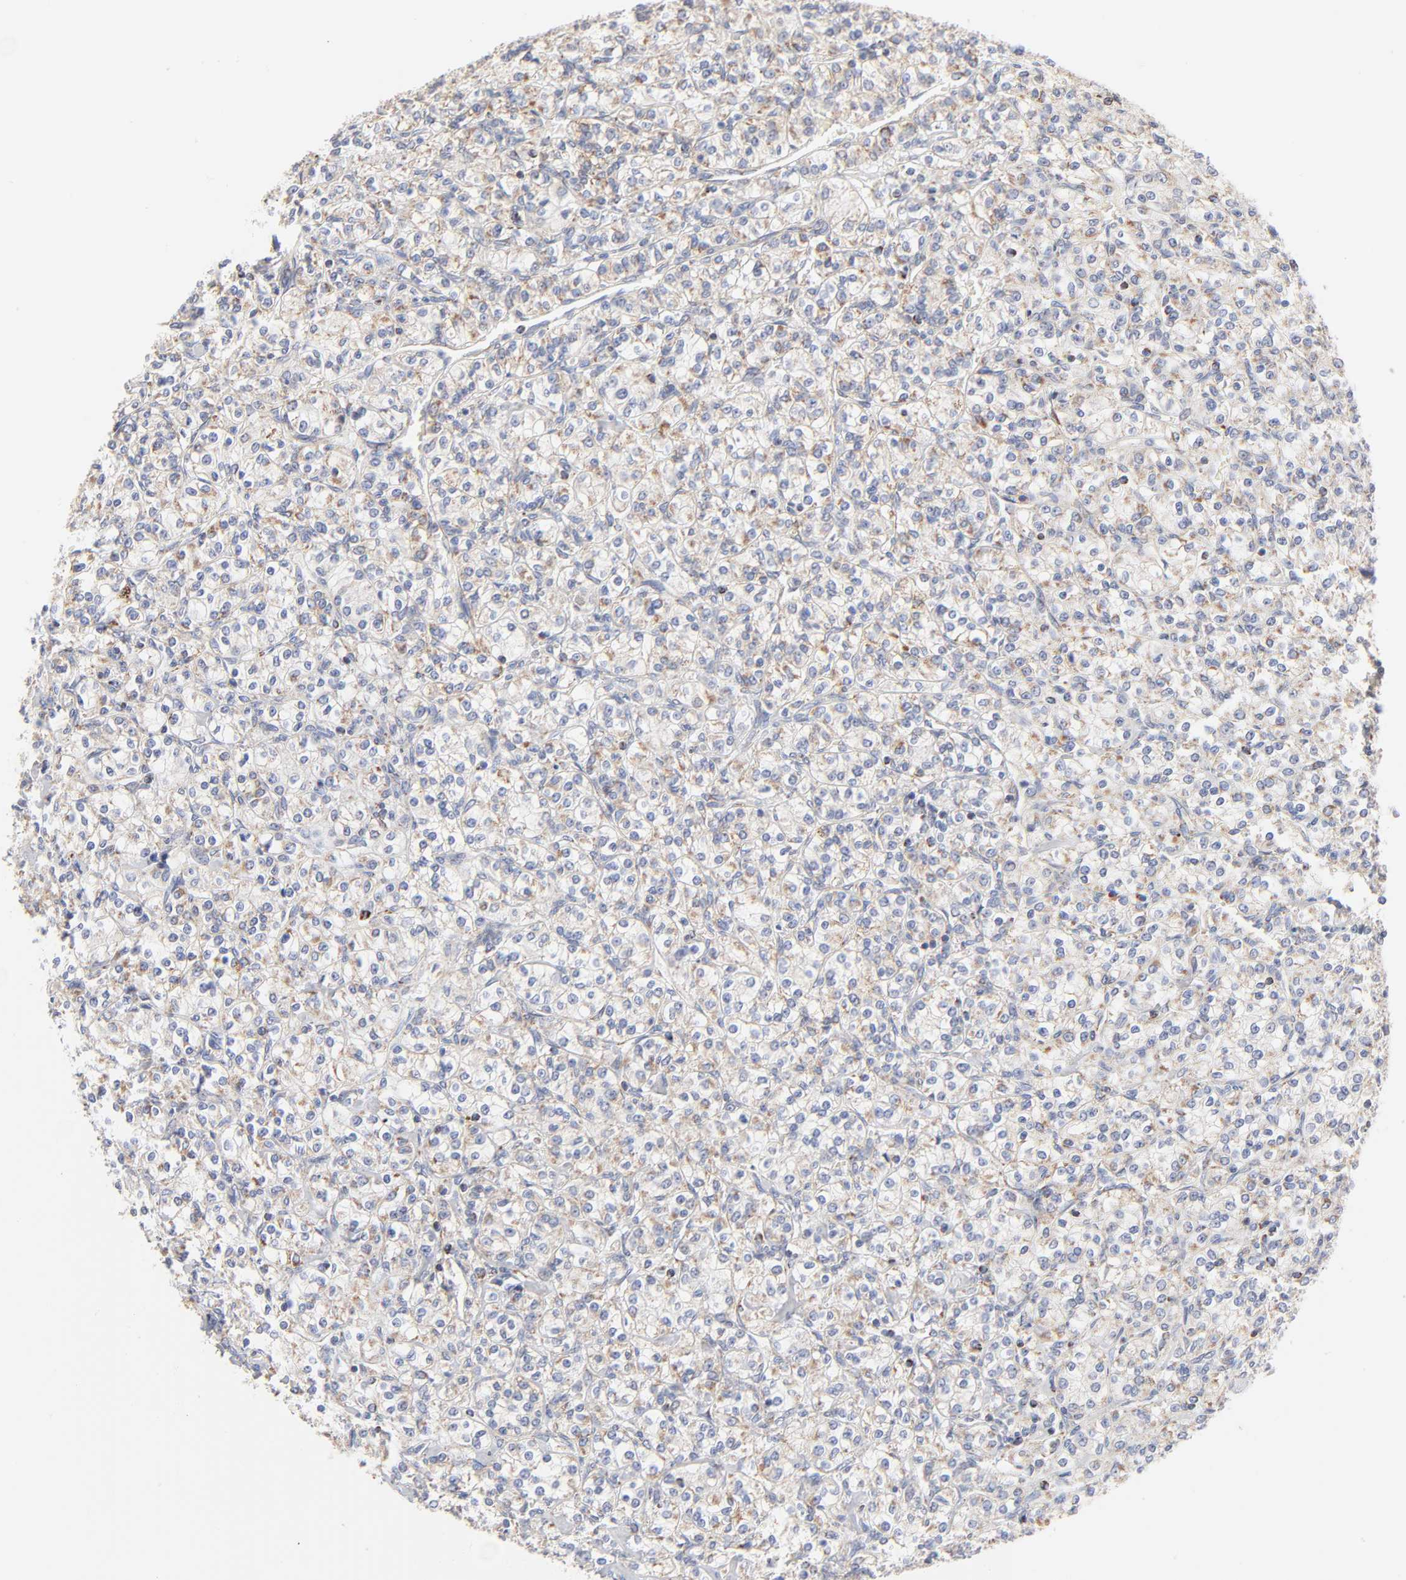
{"staining": {"intensity": "moderate", "quantity": ">75%", "location": "cytoplasmic/membranous"}, "tissue": "renal cancer", "cell_type": "Tumor cells", "image_type": "cancer", "snomed": [{"axis": "morphology", "description": "Adenocarcinoma, NOS"}, {"axis": "topography", "description": "Kidney"}], "caption": "Tumor cells reveal medium levels of moderate cytoplasmic/membranous staining in approximately >75% of cells in human adenocarcinoma (renal). The protein is shown in brown color, while the nuclei are stained blue.", "gene": "MRPL58", "patient": {"sex": "male", "age": 77}}